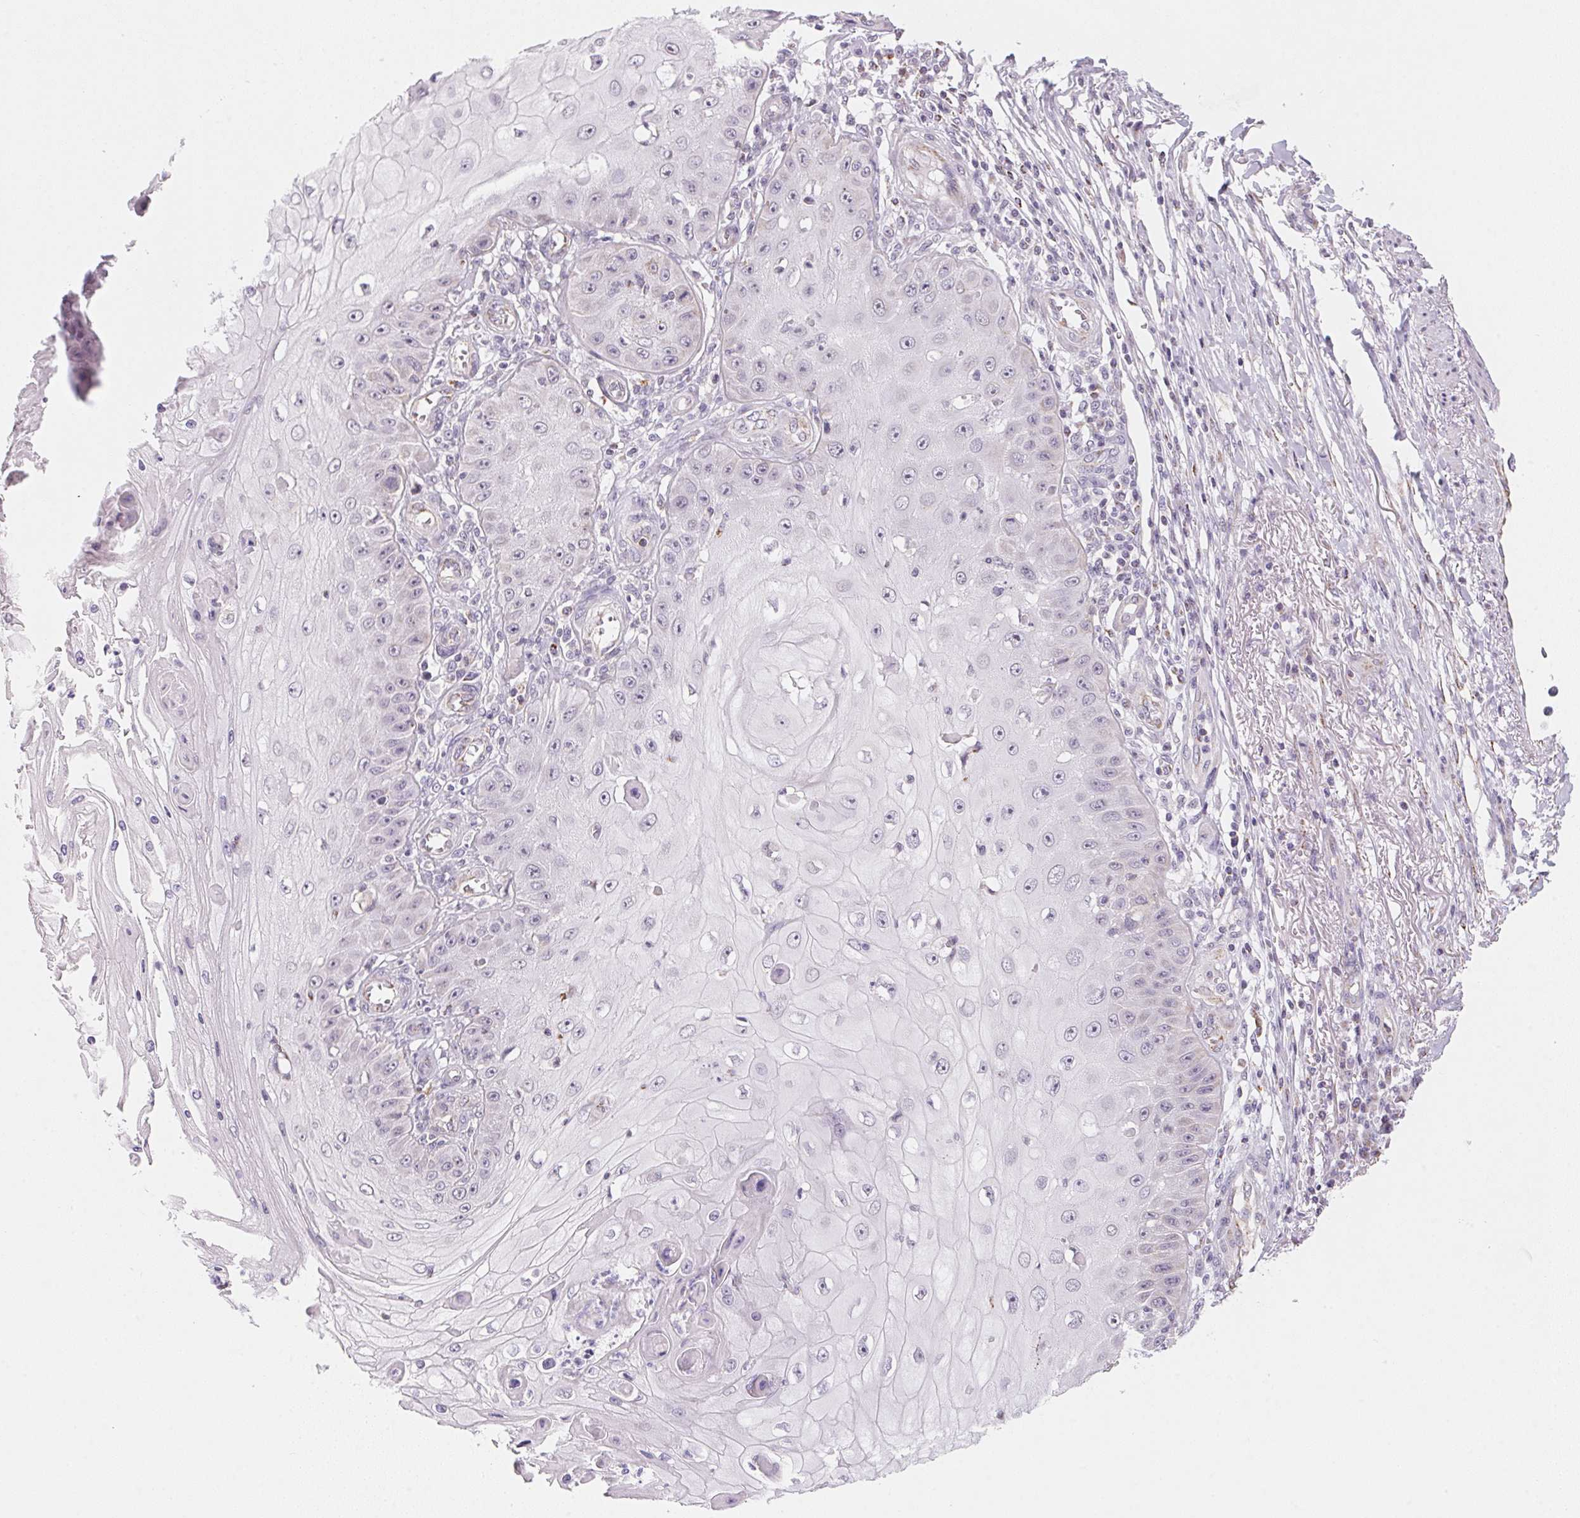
{"staining": {"intensity": "negative", "quantity": "none", "location": "none"}, "tissue": "skin cancer", "cell_type": "Tumor cells", "image_type": "cancer", "snomed": [{"axis": "morphology", "description": "Squamous cell carcinoma, NOS"}, {"axis": "topography", "description": "Skin"}], "caption": "The histopathology image shows no staining of tumor cells in skin cancer (squamous cell carcinoma).", "gene": "GIPC2", "patient": {"sex": "male", "age": 70}}